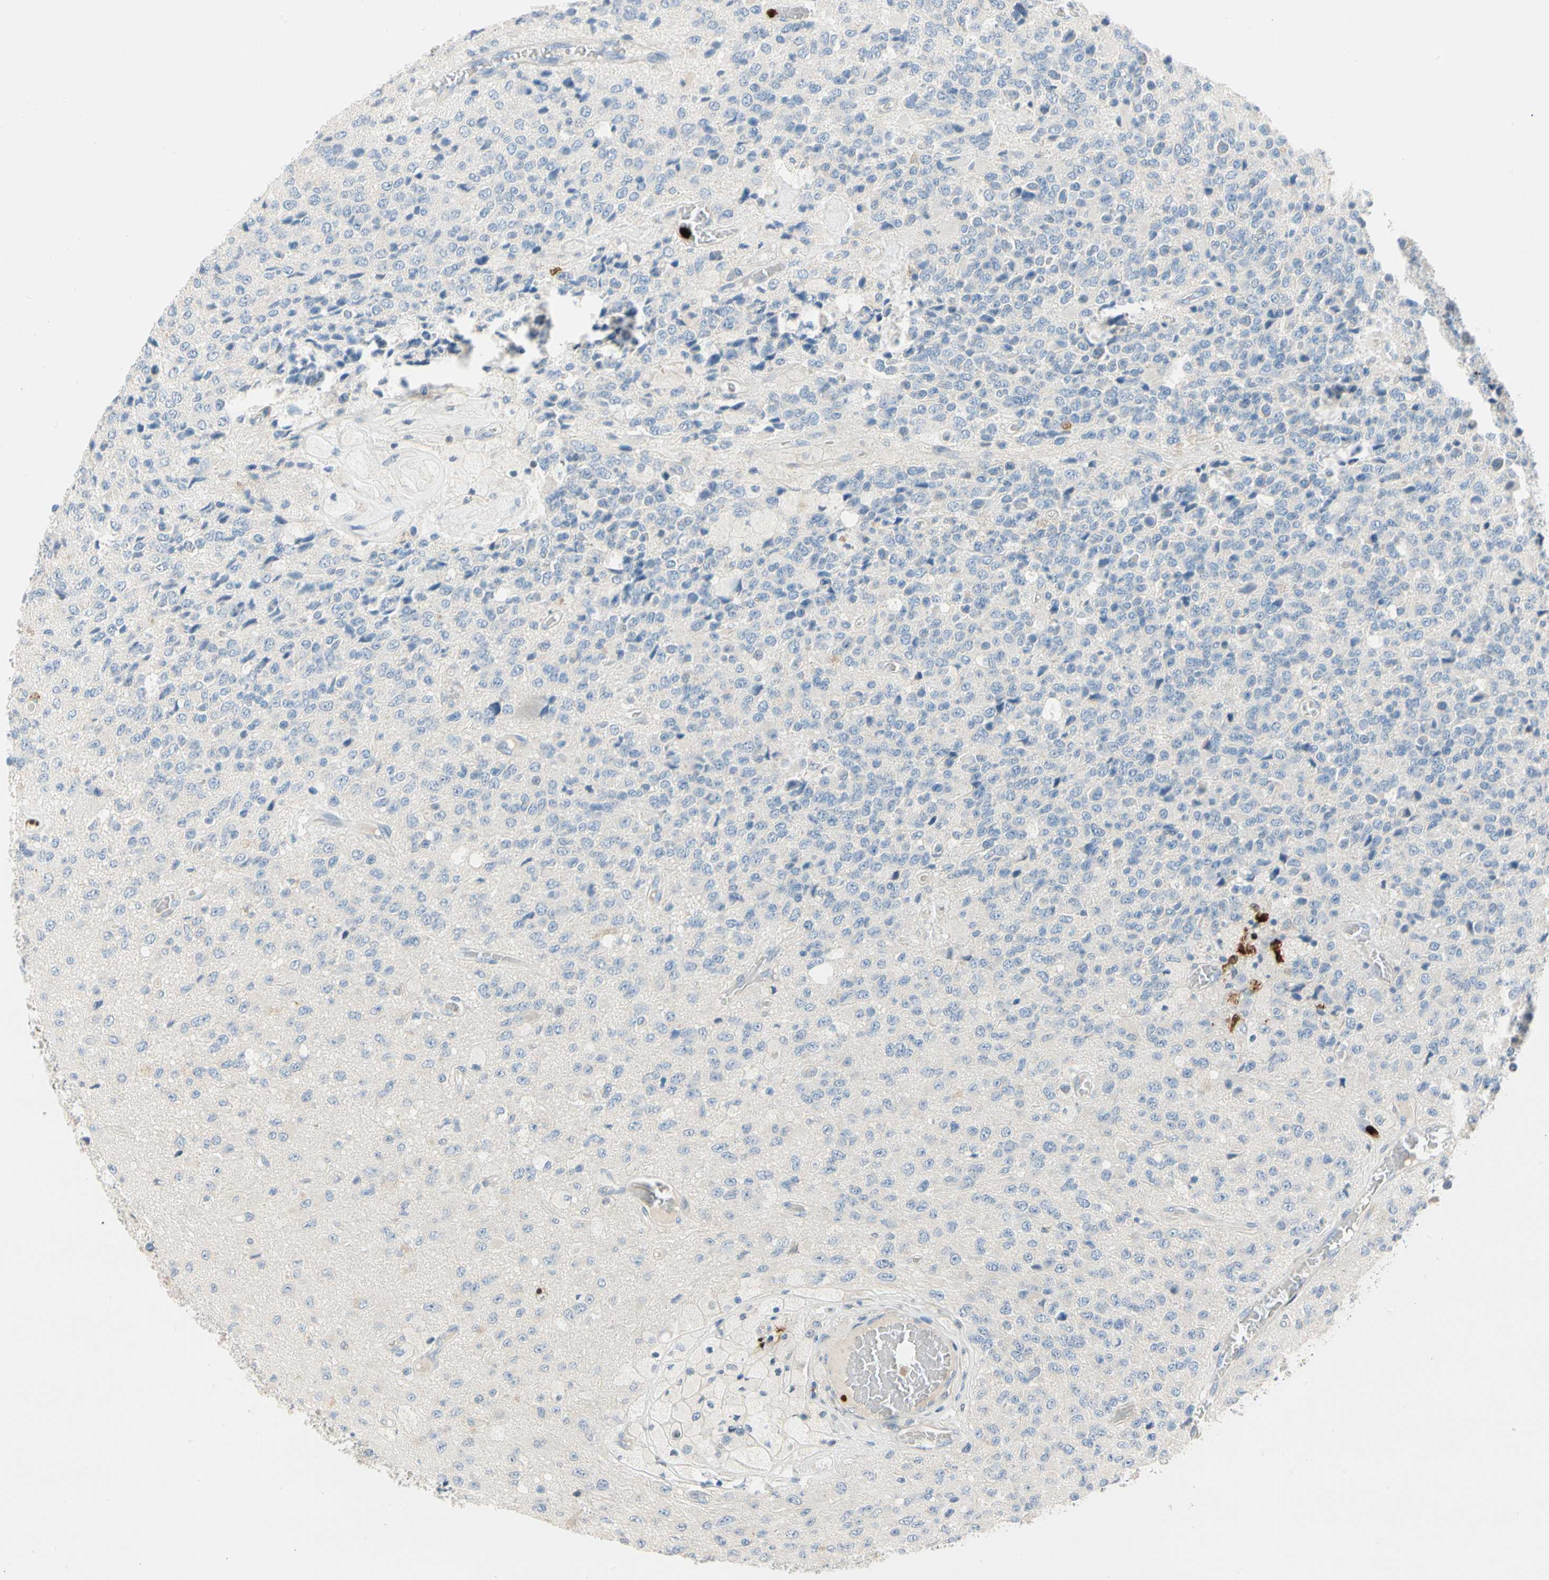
{"staining": {"intensity": "negative", "quantity": "none", "location": "none"}, "tissue": "glioma", "cell_type": "Tumor cells", "image_type": "cancer", "snomed": [{"axis": "morphology", "description": "Glioma, malignant, High grade"}, {"axis": "topography", "description": "pancreas cauda"}], "caption": "DAB immunohistochemical staining of human glioma demonstrates no significant positivity in tumor cells. (DAB IHC with hematoxylin counter stain).", "gene": "TRAF5", "patient": {"sex": "male", "age": 60}}